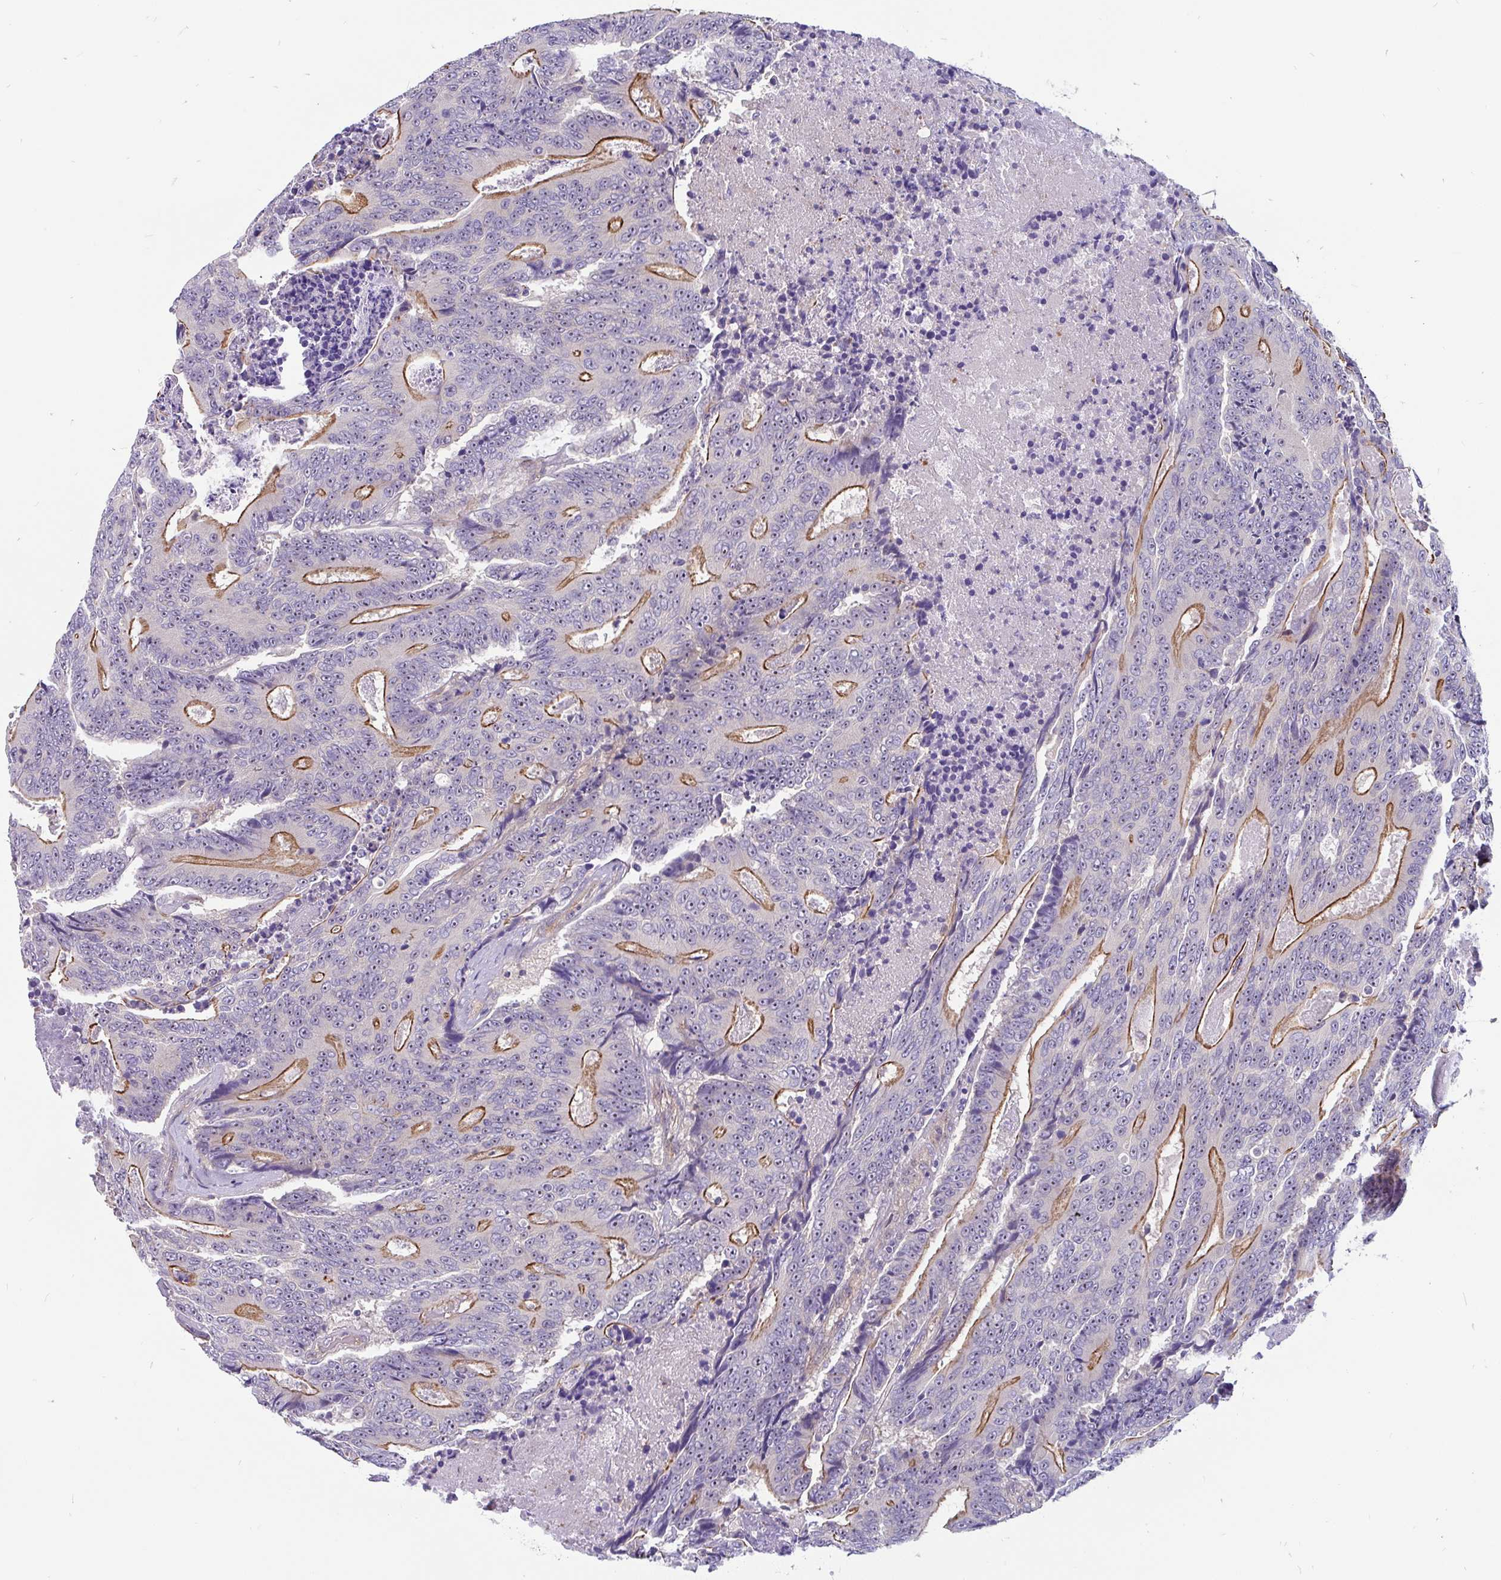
{"staining": {"intensity": "strong", "quantity": "25%-75%", "location": "cytoplasmic/membranous"}, "tissue": "colorectal cancer", "cell_type": "Tumor cells", "image_type": "cancer", "snomed": [{"axis": "morphology", "description": "Adenocarcinoma, NOS"}, {"axis": "topography", "description": "Colon"}], "caption": "Colorectal adenocarcinoma tissue exhibits strong cytoplasmic/membranous expression in approximately 25%-75% of tumor cells", "gene": "LRRC26", "patient": {"sex": "male", "age": 83}}